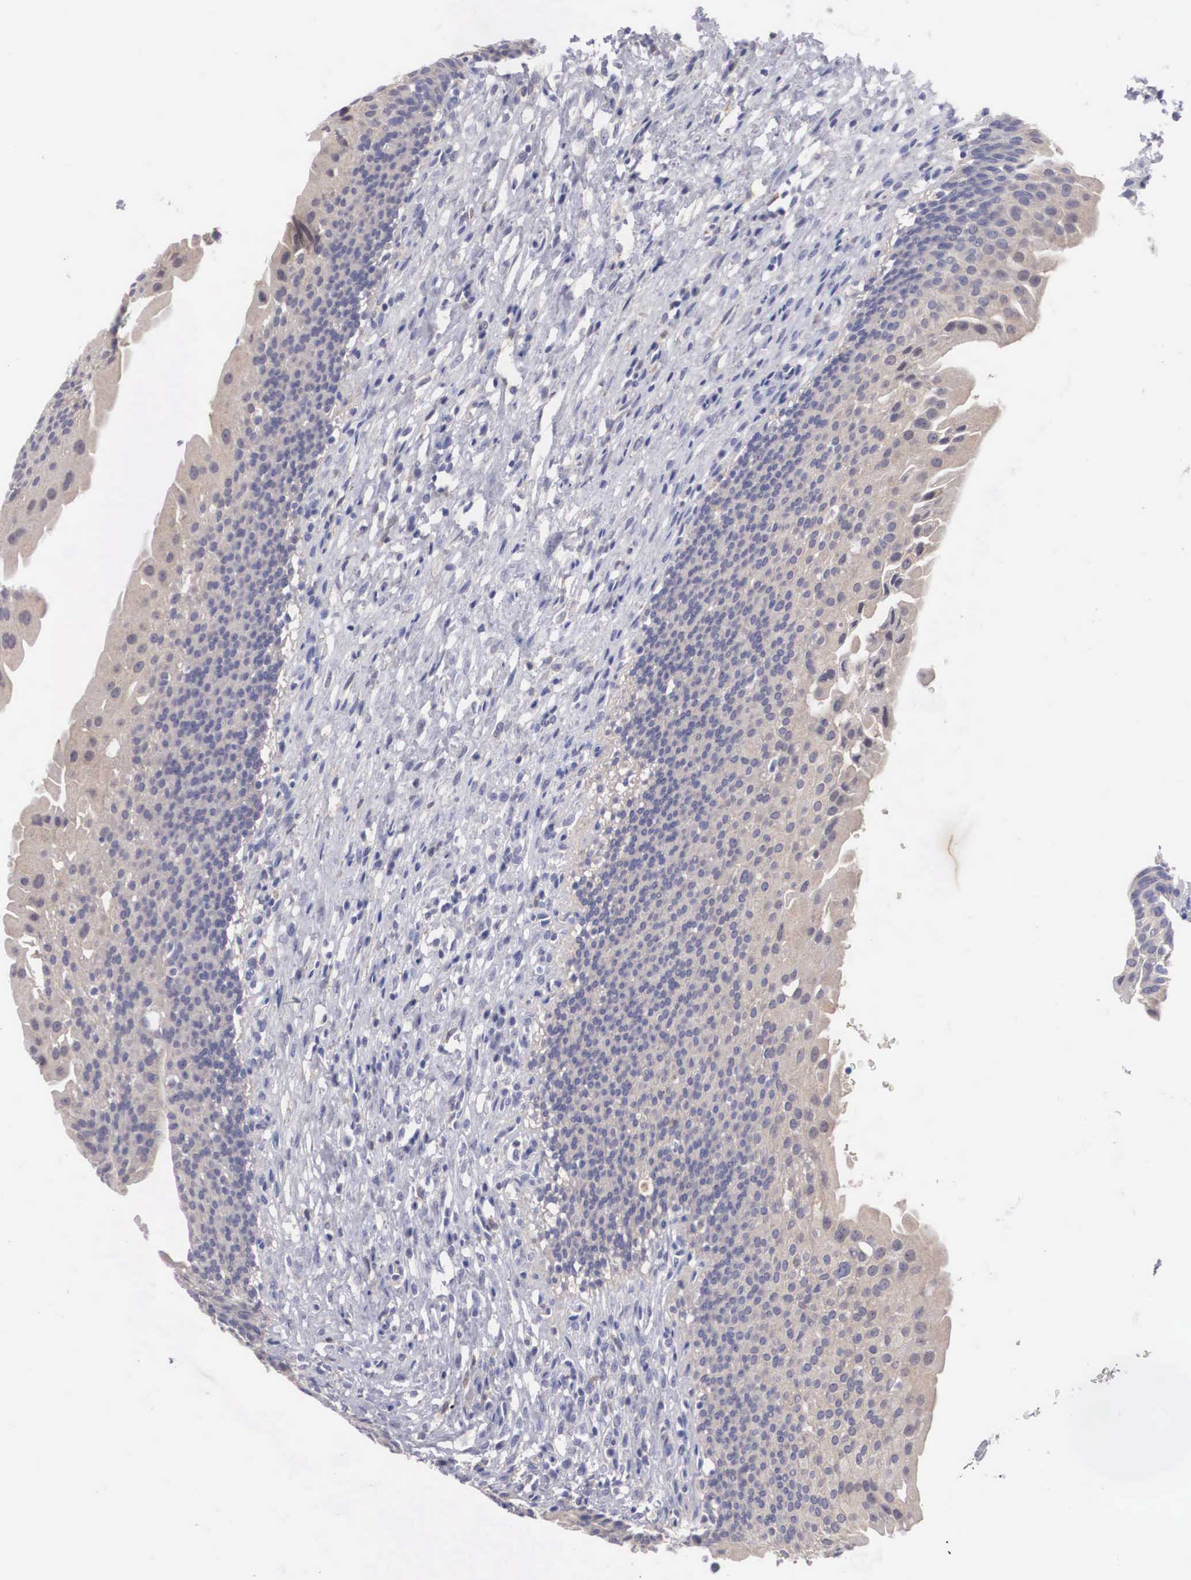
{"staining": {"intensity": "weak", "quantity": ">75%", "location": "cytoplasmic/membranous"}, "tissue": "urinary bladder", "cell_type": "Urothelial cells", "image_type": "normal", "snomed": [{"axis": "morphology", "description": "Normal tissue, NOS"}, {"axis": "morphology", "description": "Urothelial carcinoma, Low grade"}, {"axis": "topography", "description": "Smooth muscle"}, {"axis": "topography", "description": "Urinary bladder"}], "caption": "A low amount of weak cytoplasmic/membranous expression is seen in about >75% of urothelial cells in normal urinary bladder.", "gene": "ABHD4", "patient": {"sex": "male", "age": 60}}